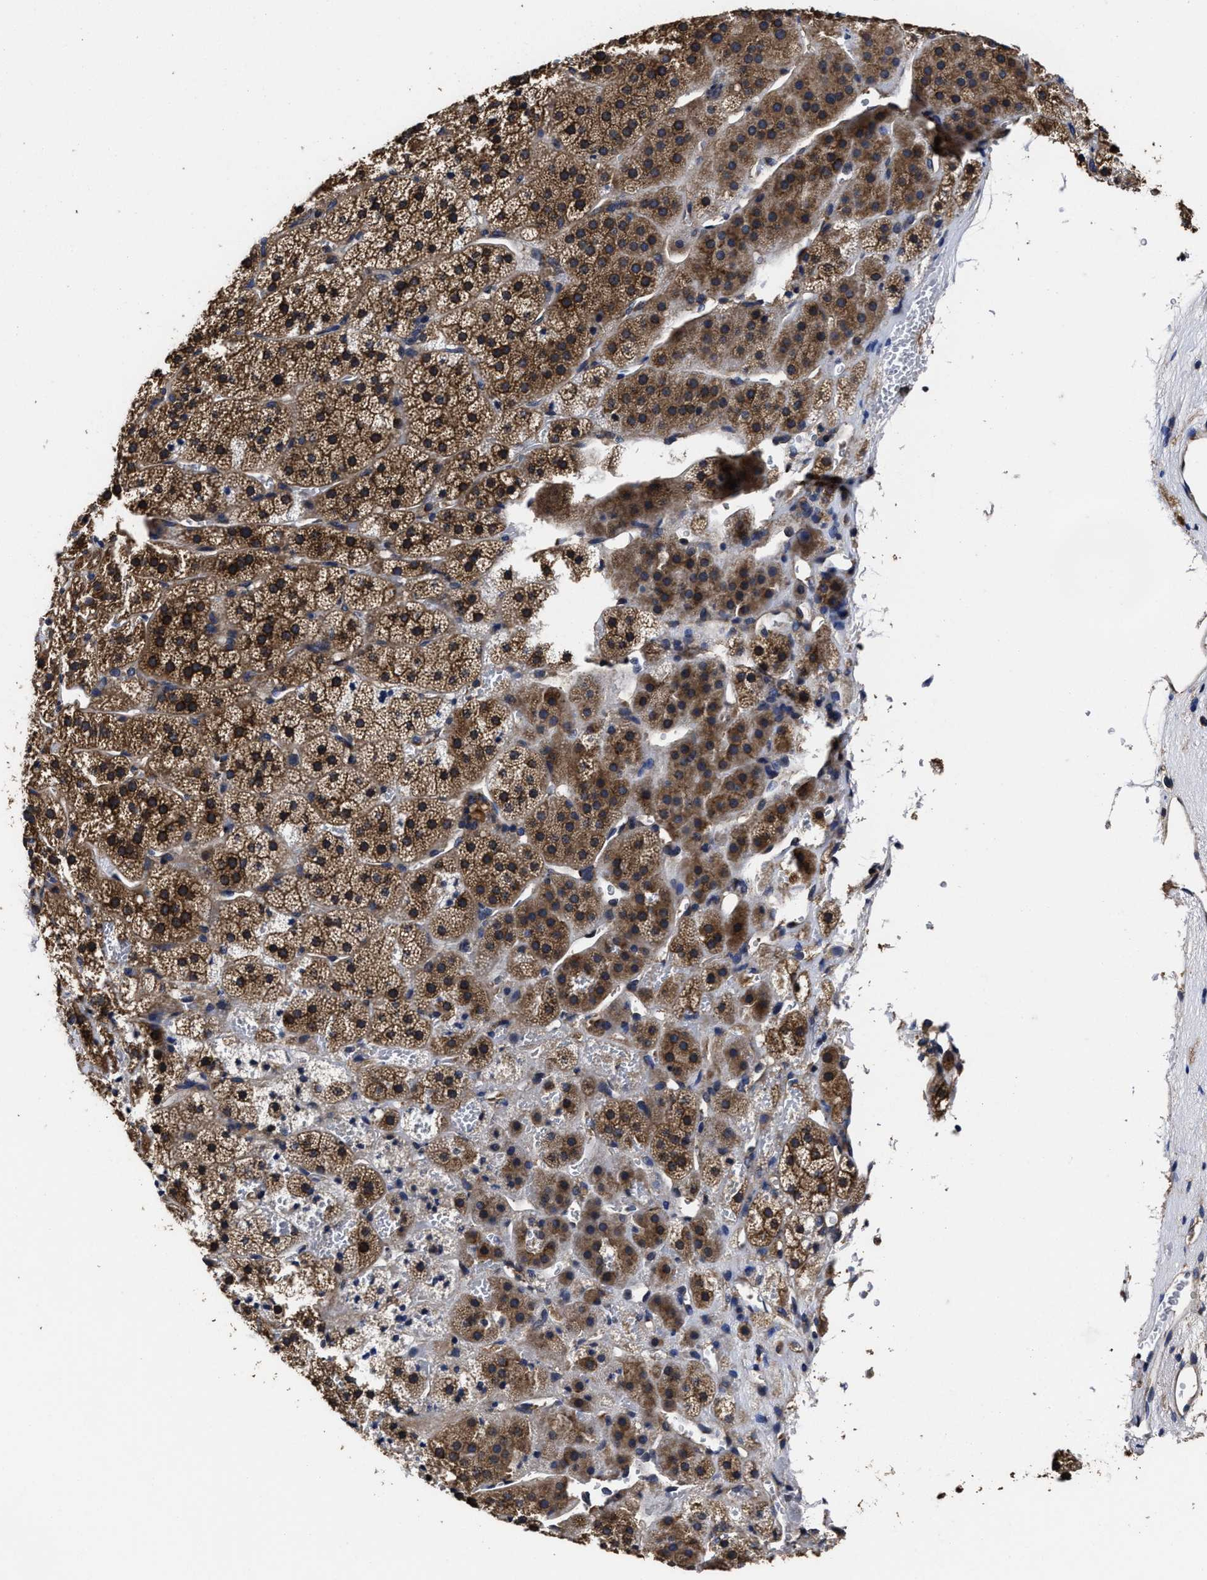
{"staining": {"intensity": "strong", "quantity": ">75%", "location": "cytoplasmic/membranous"}, "tissue": "adrenal gland", "cell_type": "Glandular cells", "image_type": "normal", "snomed": [{"axis": "morphology", "description": "Normal tissue, NOS"}, {"axis": "topography", "description": "Adrenal gland"}], "caption": "Strong cytoplasmic/membranous positivity for a protein is identified in about >75% of glandular cells of unremarkable adrenal gland using immunohistochemistry (IHC).", "gene": "AVEN", "patient": {"sex": "female", "age": 44}}